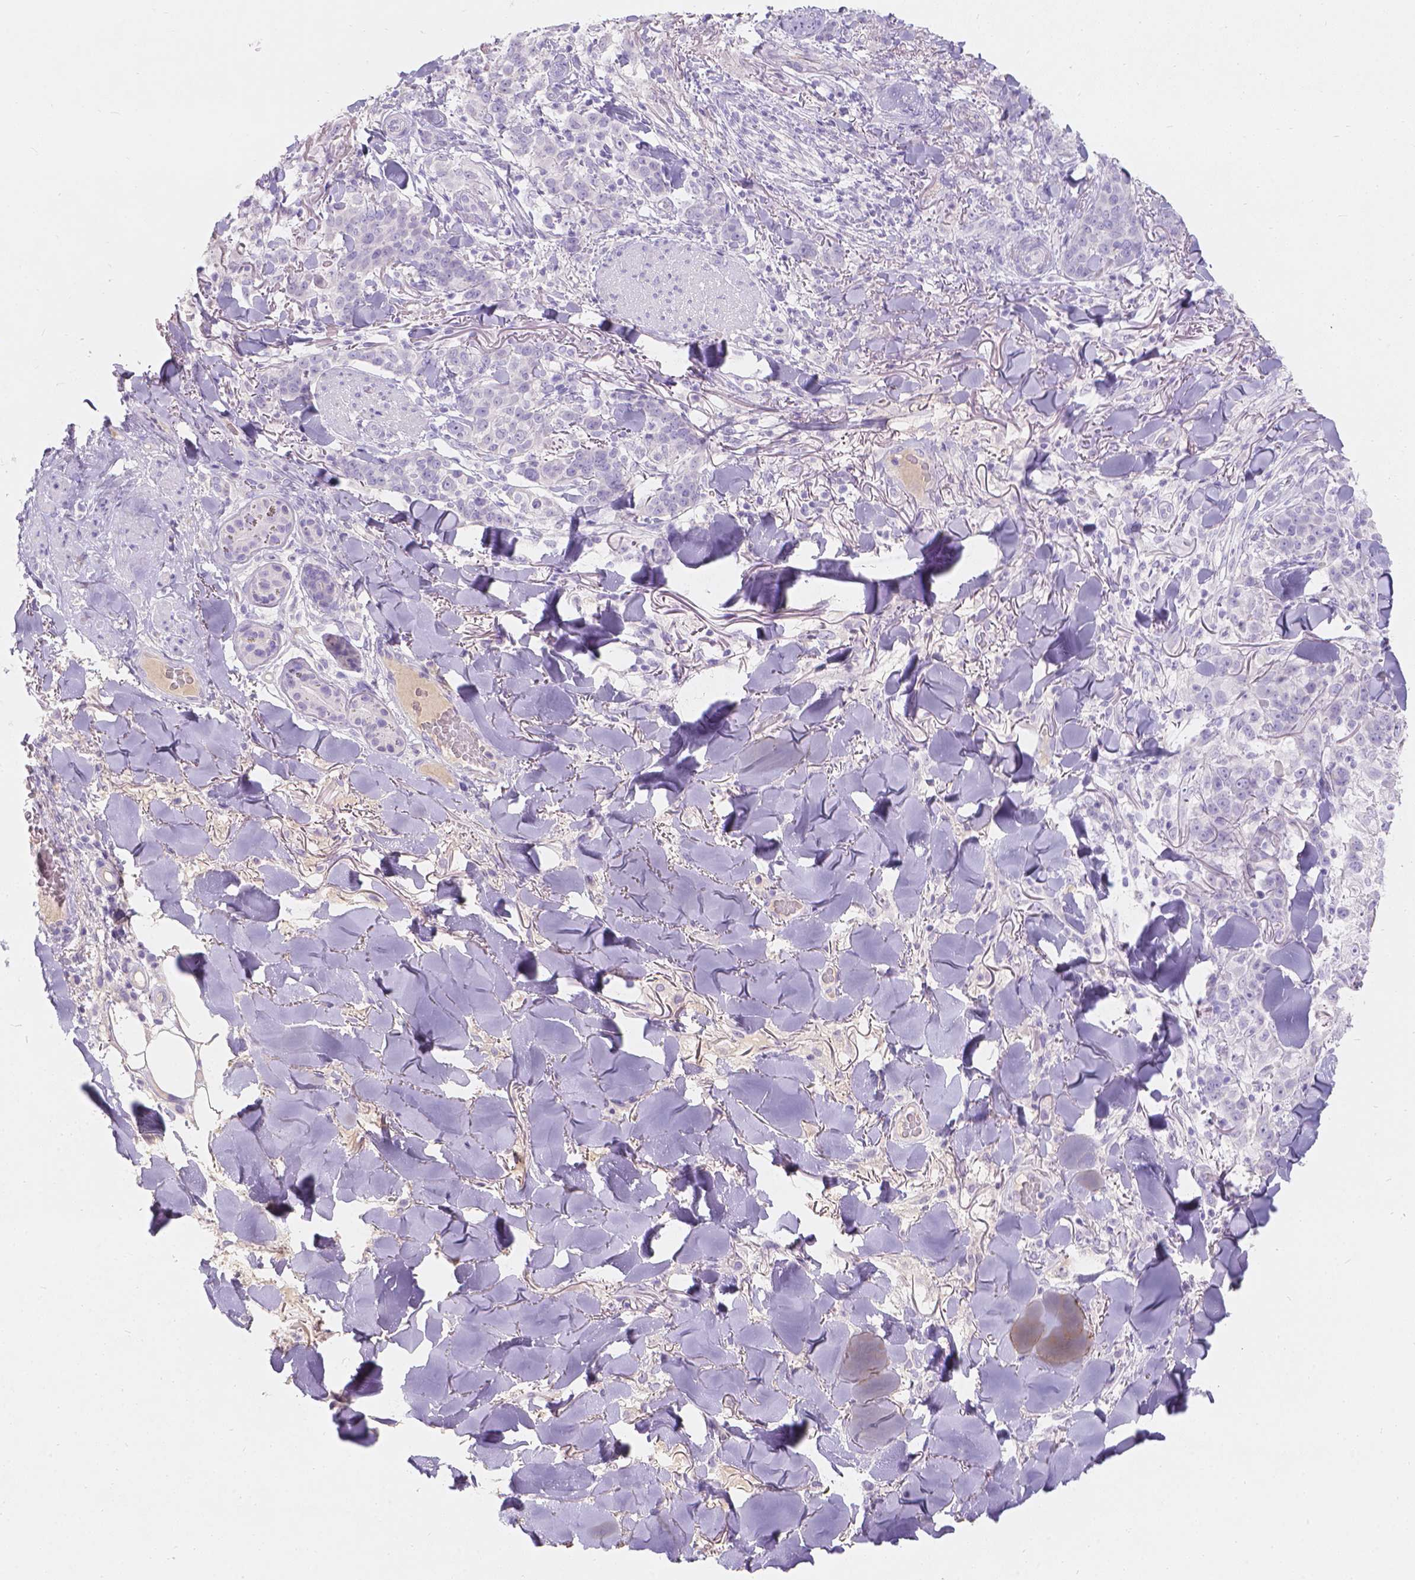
{"staining": {"intensity": "negative", "quantity": "none", "location": "none"}, "tissue": "skin cancer", "cell_type": "Tumor cells", "image_type": "cancer", "snomed": [{"axis": "morphology", "description": "Normal tissue, NOS"}, {"axis": "morphology", "description": "Squamous cell carcinoma, NOS"}, {"axis": "topography", "description": "Skin"}], "caption": "High power microscopy photomicrograph of an IHC histopathology image of skin squamous cell carcinoma, revealing no significant expression in tumor cells.", "gene": "GAL3ST2", "patient": {"sex": "female", "age": 83}}